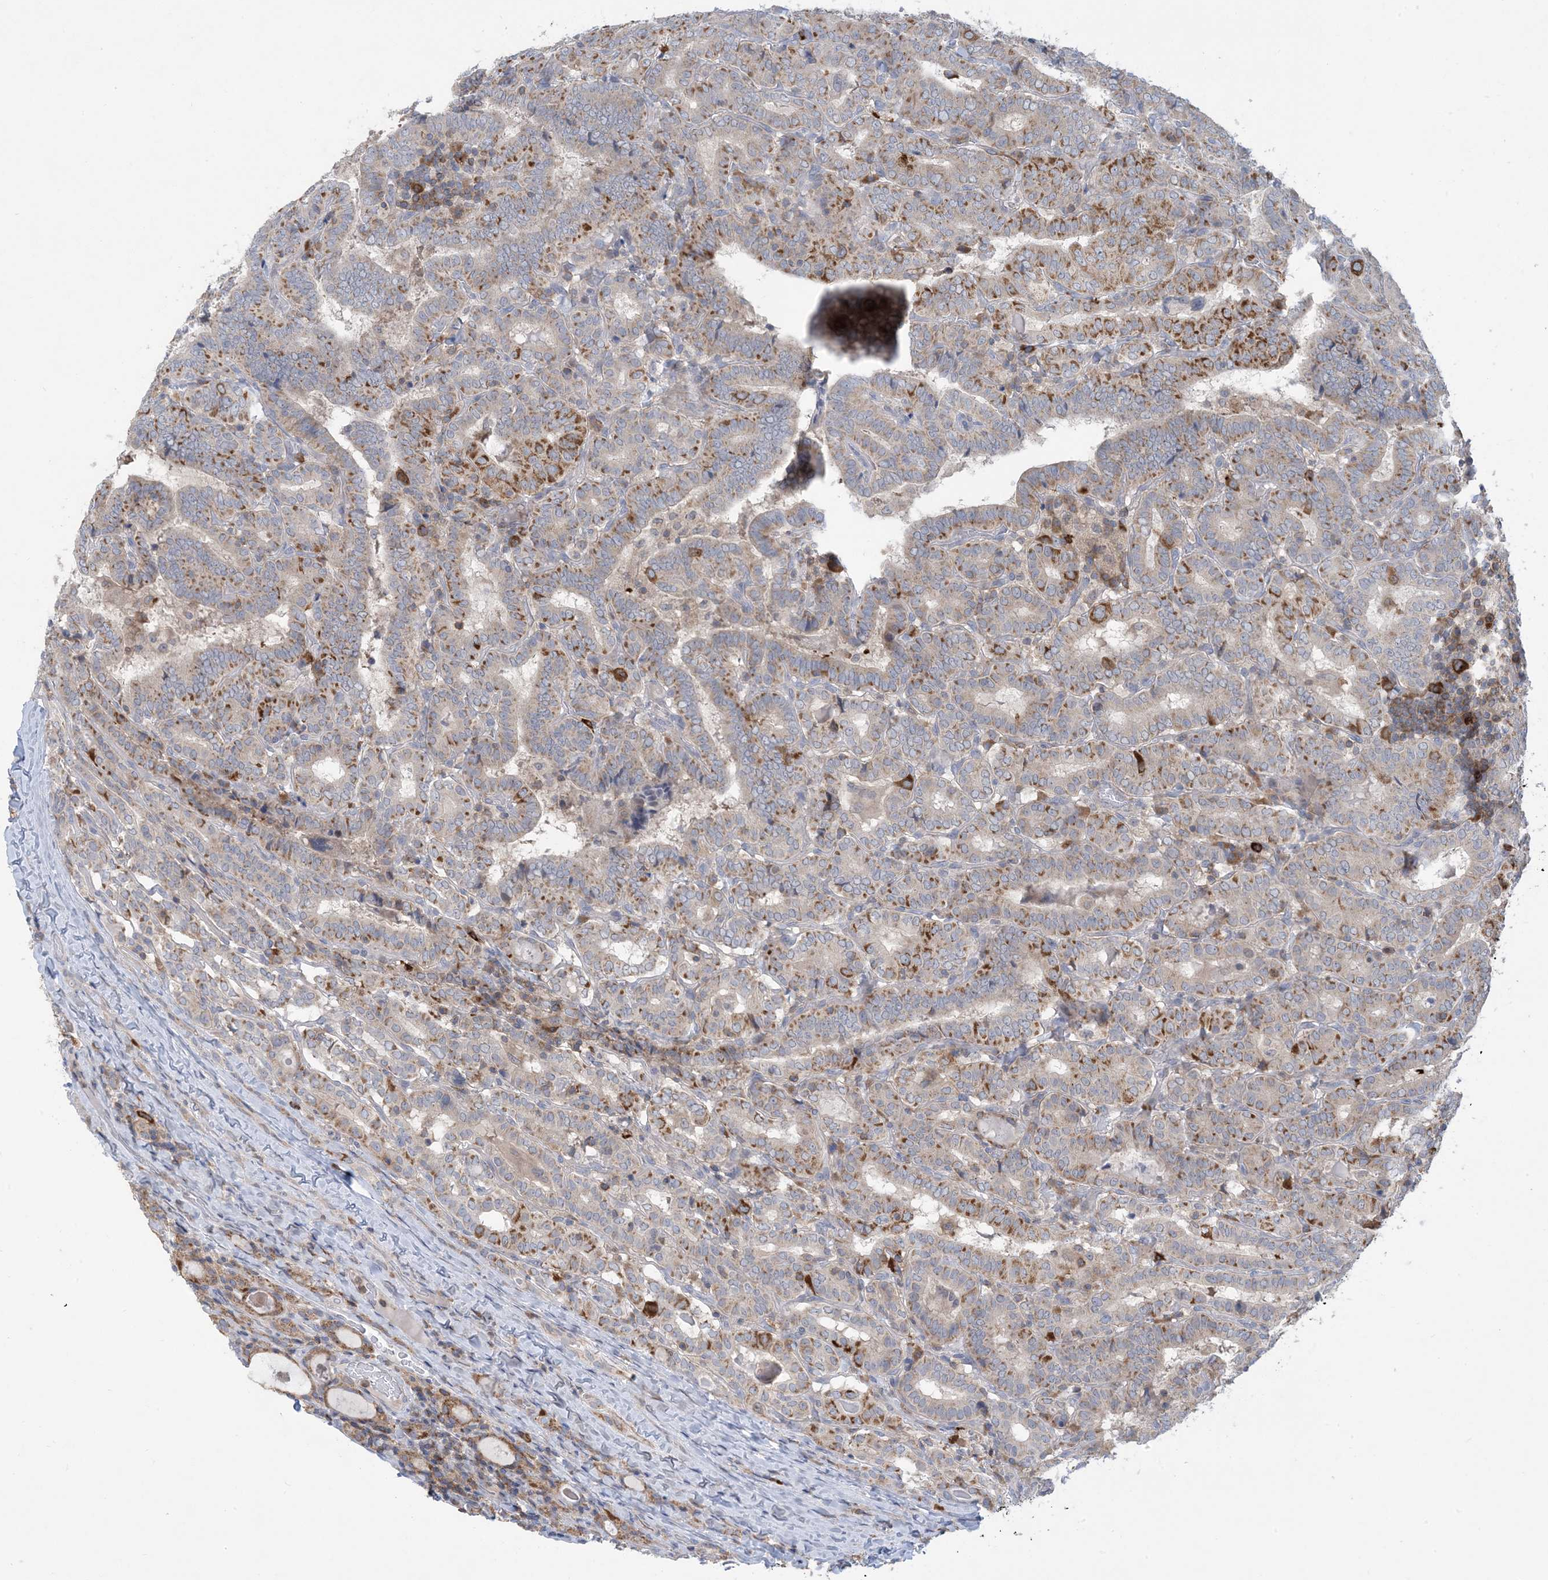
{"staining": {"intensity": "moderate", "quantity": "25%-75%", "location": "cytoplasmic/membranous"}, "tissue": "thyroid cancer", "cell_type": "Tumor cells", "image_type": "cancer", "snomed": [{"axis": "morphology", "description": "Papillary adenocarcinoma, NOS"}, {"axis": "topography", "description": "Thyroid gland"}], "caption": "Moderate cytoplasmic/membranous positivity for a protein is appreciated in approximately 25%-75% of tumor cells of thyroid cancer (papillary adenocarcinoma) using immunohistochemistry.", "gene": "AOC1", "patient": {"sex": "female", "age": 72}}